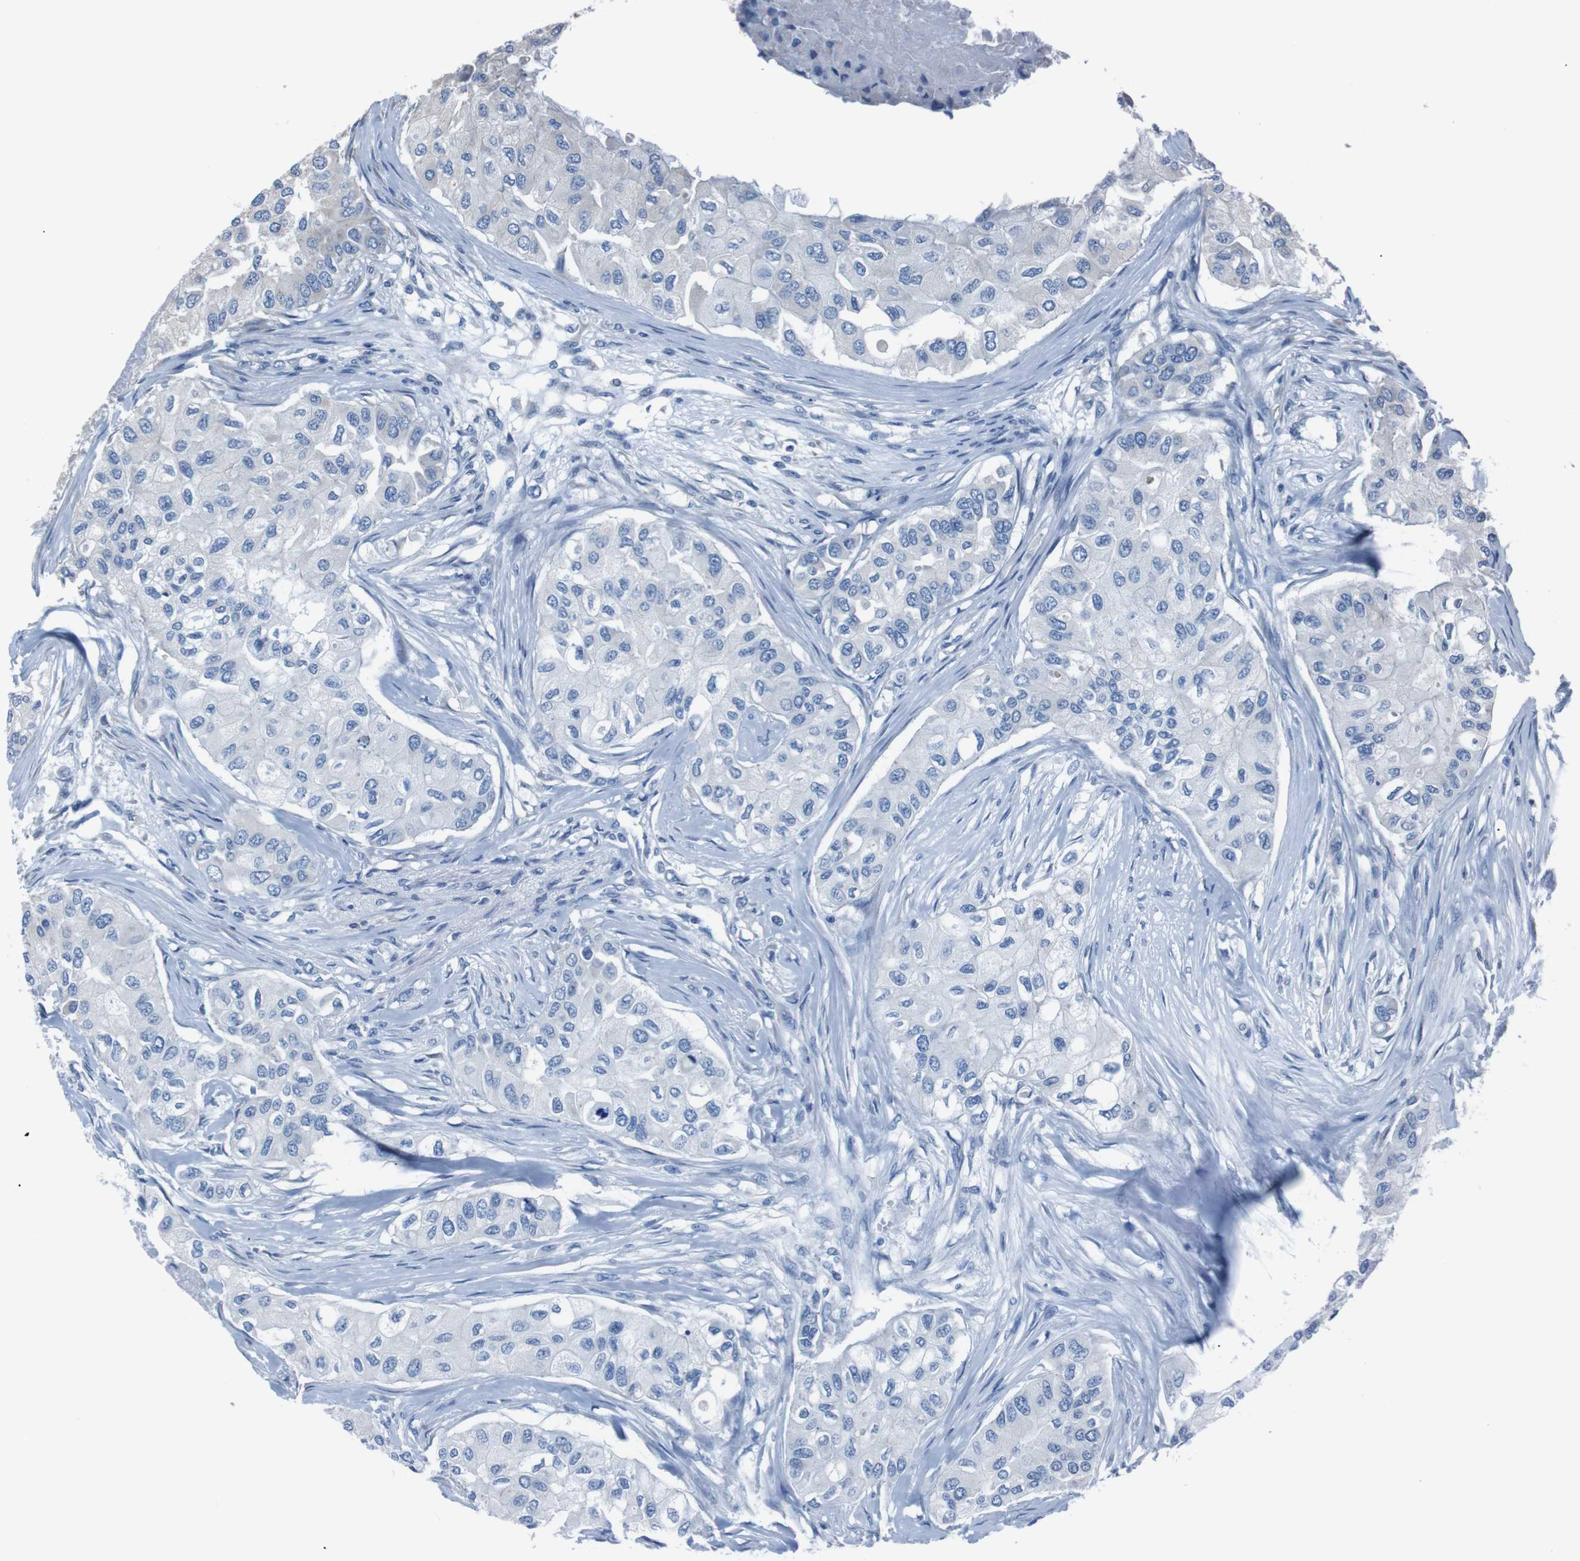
{"staining": {"intensity": "negative", "quantity": "none", "location": "none"}, "tissue": "breast cancer", "cell_type": "Tumor cells", "image_type": "cancer", "snomed": [{"axis": "morphology", "description": "Normal tissue, NOS"}, {"axis": "morphology", "description": "Duct carcinoma"}, {"axis": "topography", "description": "Breast"}], "caption": "High power microscopy image of an immunohistochemistry (IHC) image of breast invasive ductal carcinoma, revealing no significant expression in tumor cells.", "gene": "SIGMAR1", "patient": {"sex": "female", "age": 49}}